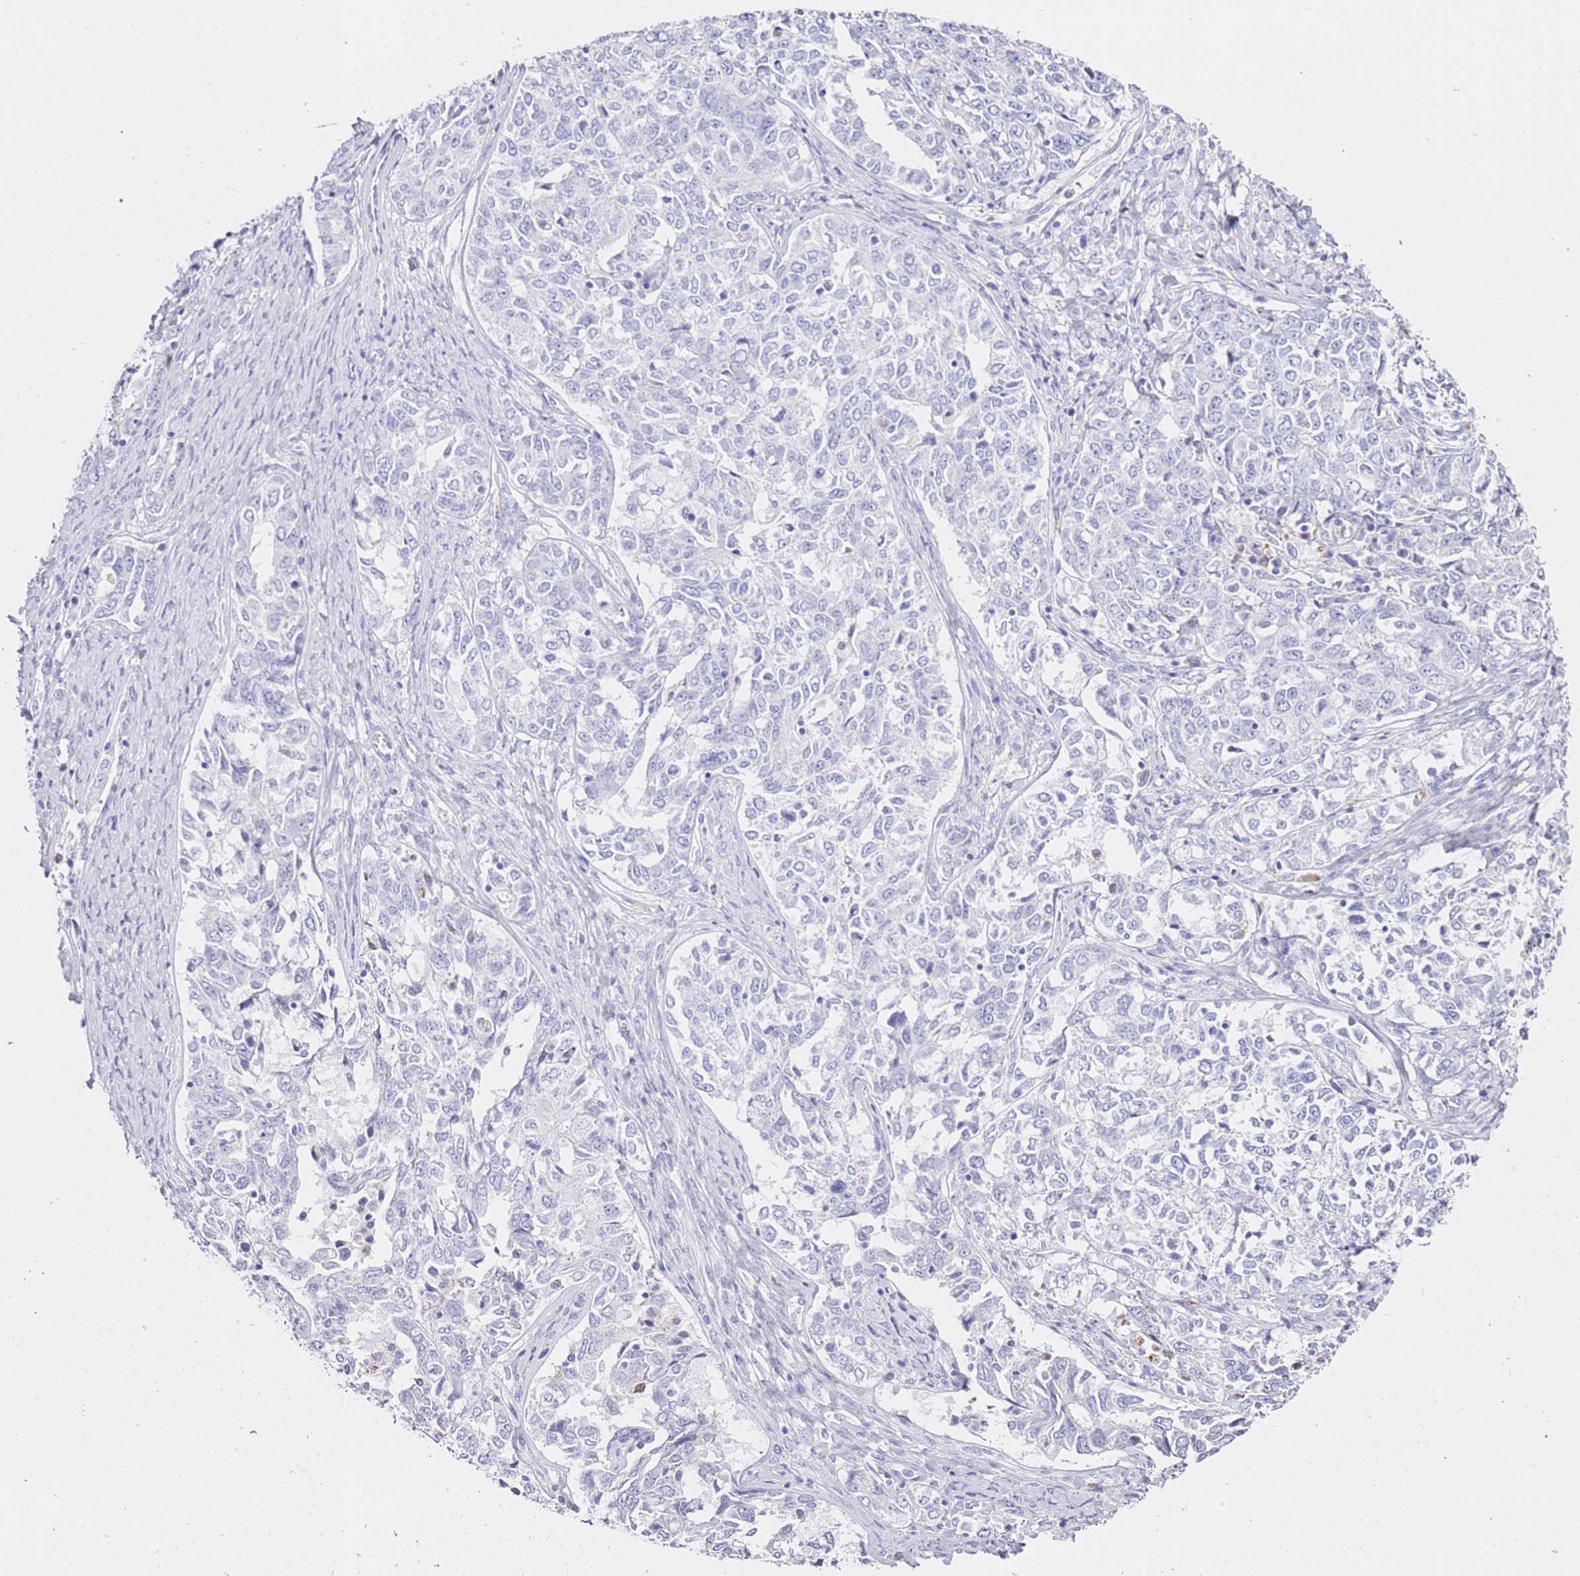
{"staining": {"intensity": "negative", "quantity": "none", "location": "none"}, "tissue": "ovarian cancer", "cell_type": "Tumor cells", "image_type": "cancer", "snomed": [{"axis": "morphology", "description": "Carcinoma, endometroid"}, {"axis": "topography", "description": "Ovary"}], "caption": "The photomicrograph shows no significant positivity in tumor cells of ovarian cancer. (Stains: DAB immunohistochemistry (IHC) with hematoxylin counter stain, Microscopy: brightfield microscopy at high magnification).", "gene": "PTBP2", "patient": {"sex": "female", "age": 62}}